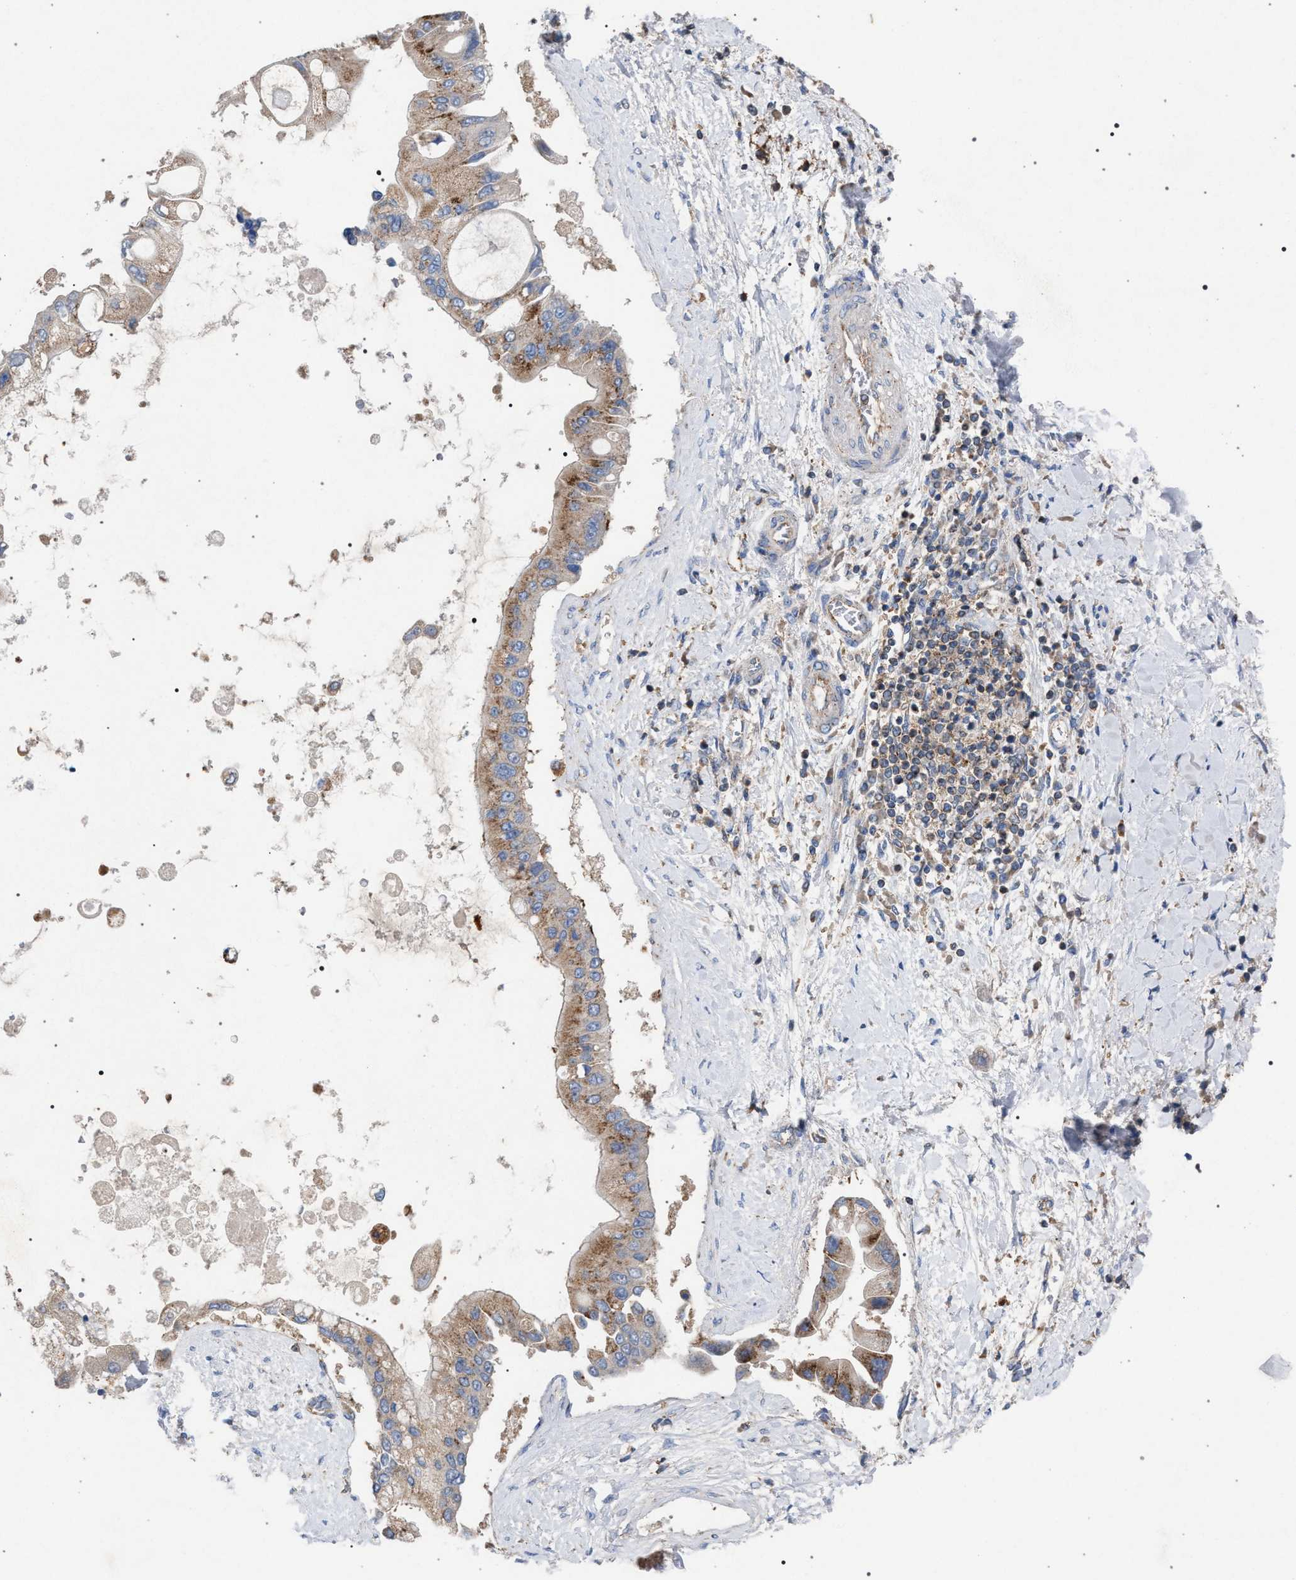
{"staining": {"intensity": "moderate", "quantity": ">75%", "location": "cytoplasmic/membranous"}, "tissue": "liver cancer", "cell_type": "Tumor cells", "image_type": "cancer", "snomed": [{"axis": "morphology", "description": "Cholangiocarcinoma"}, {"axis": "topography", "description": "Liver"}], "caption": "Cholangiocarcinoma (liver) was stained to show a protein in brown. There is medium levels of moderate cytoplasmic/membranous staining in about >75% of tumor cells.", "gene": "VPS13A", "patient": {"sex": "male", "age": 50}}